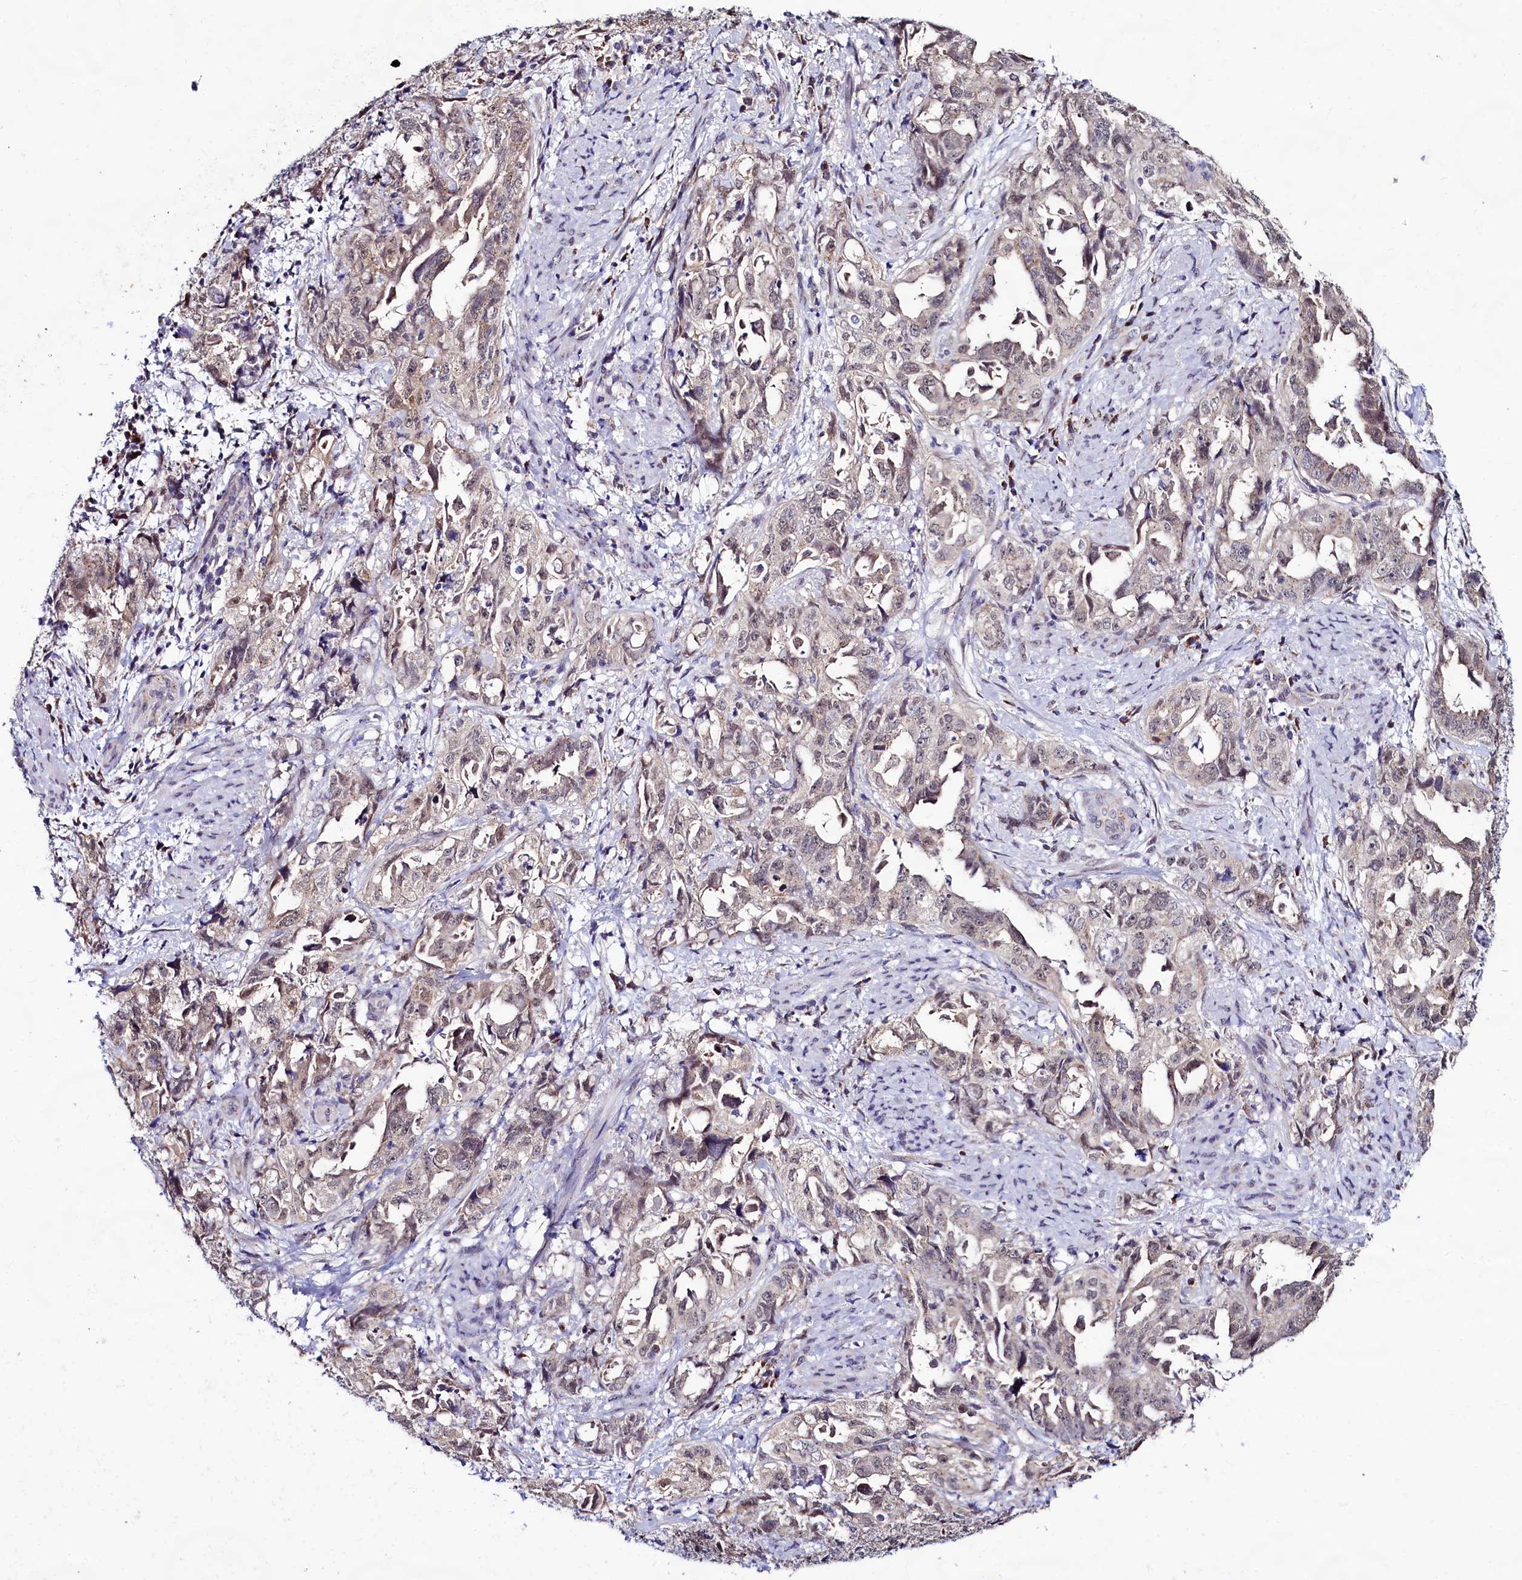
{"staining": {"intensity": "weak", "quantity": ">75%", "location": "cytoplasmic/membranous"}, "tissue": "endometrial cancer", "cell_type": "Tumor cells", "image_type": "cancer", "snomed": [{"axis": "morphology", "description": "Adenocarcinoma, NOS"}, {"axis": "topography", "description": "Endometrium"}], "caption": "Weak cytoplasmic/membranous positivity is identified in approximately >75% of tumor cells in endometrial cancer. (Brightfield microscopy of DAB IHC at high magnification).", "gene": "SEC24C", "patient": {"sex": "female", "age": 65}}